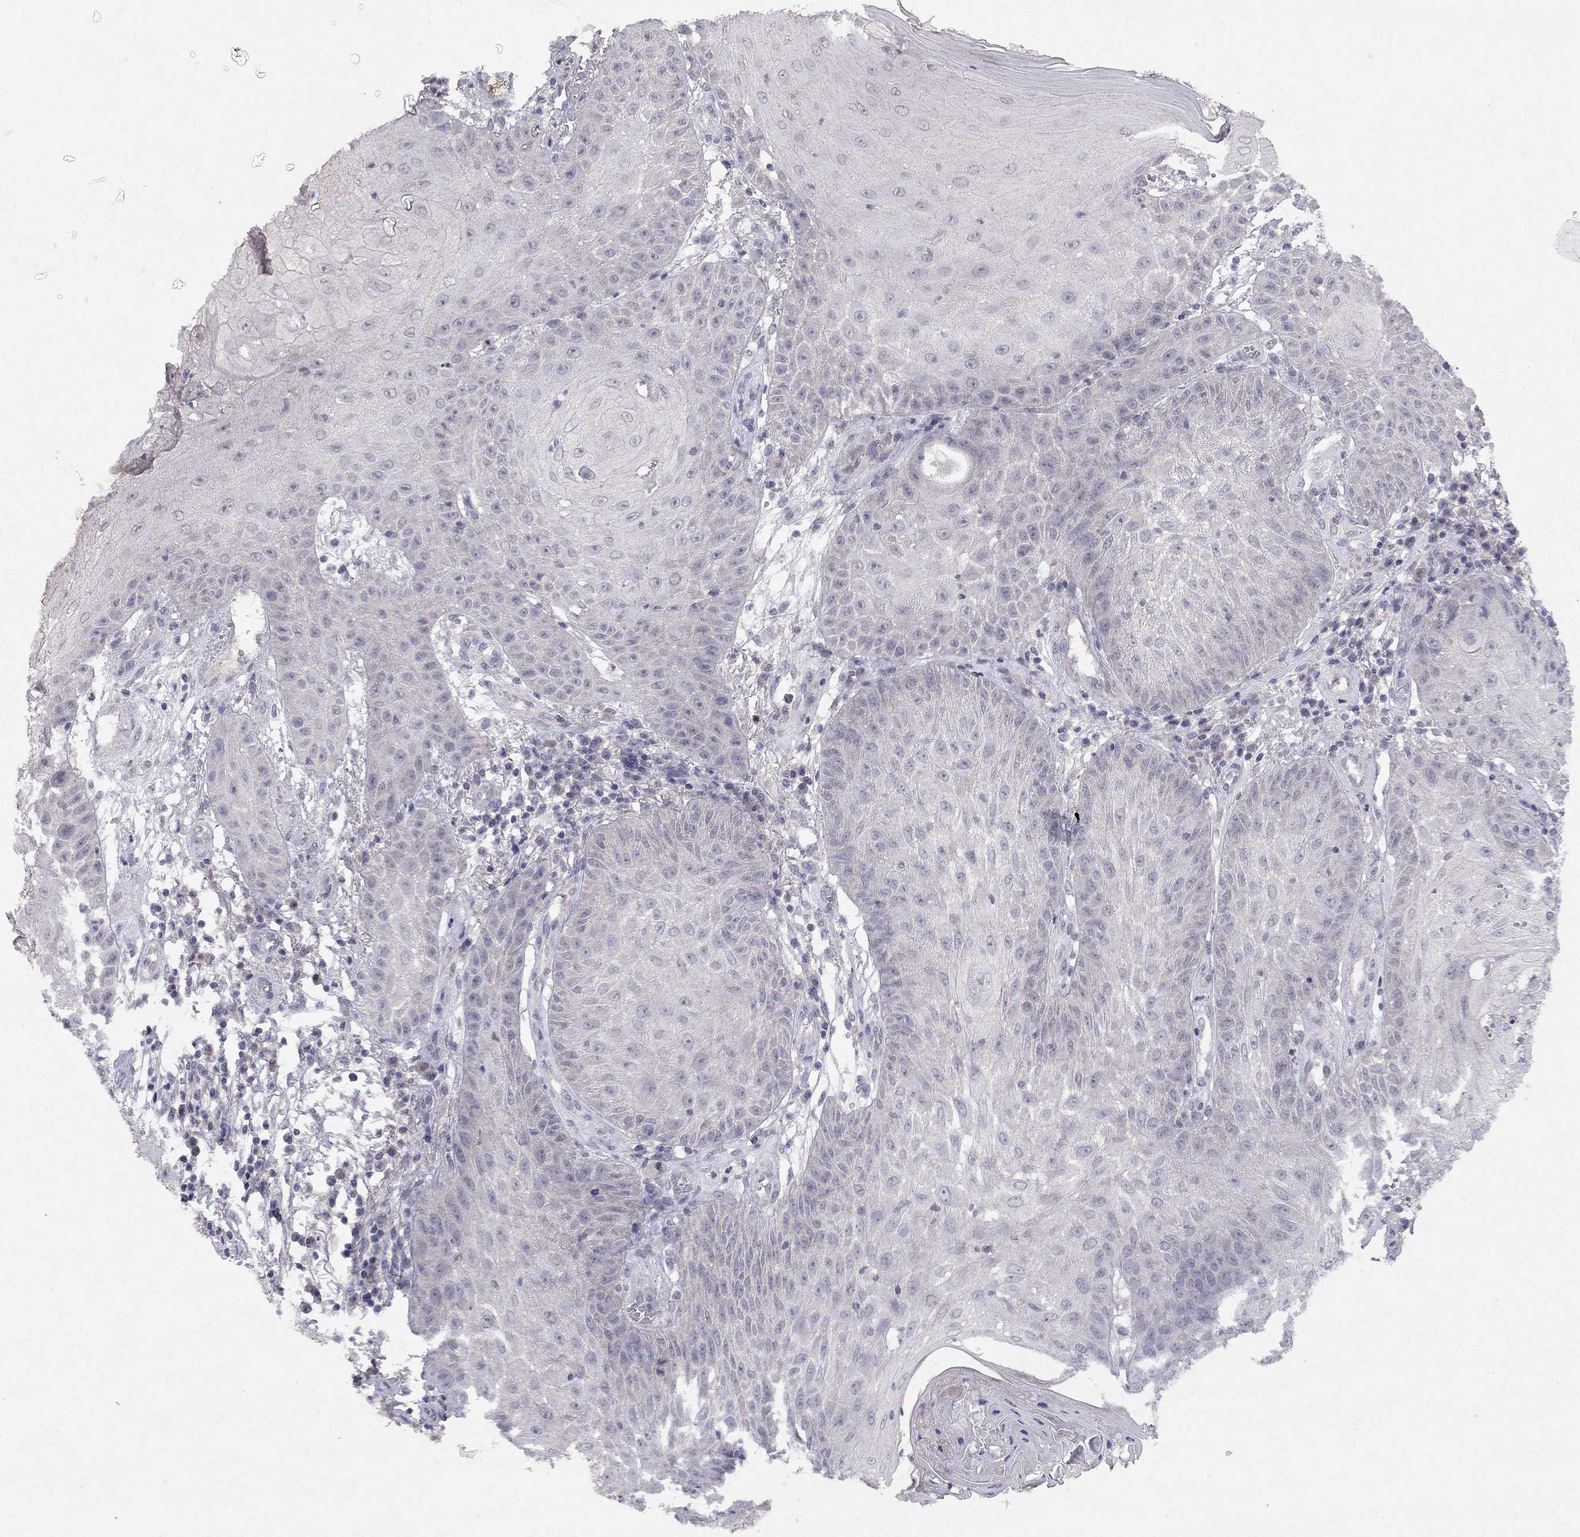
{"staining": {"intensity": "negative", "quantity": "none", "location": "none"}, "tissue": "skin cancer", "cell_type": "Tumor cells", "image_type": "cancer", "snomed": [{"axis": "morphology", "description": "Squamous cell carcinoma, NOS"}, {"axis": "topography", "description": "Skin"}], "caption": "A micrograph of human skin squamous cell carcinoma is negative for staining in tumor cells.", "gene": "ESR2", "patient": {"sex": "male", "age": 70}}